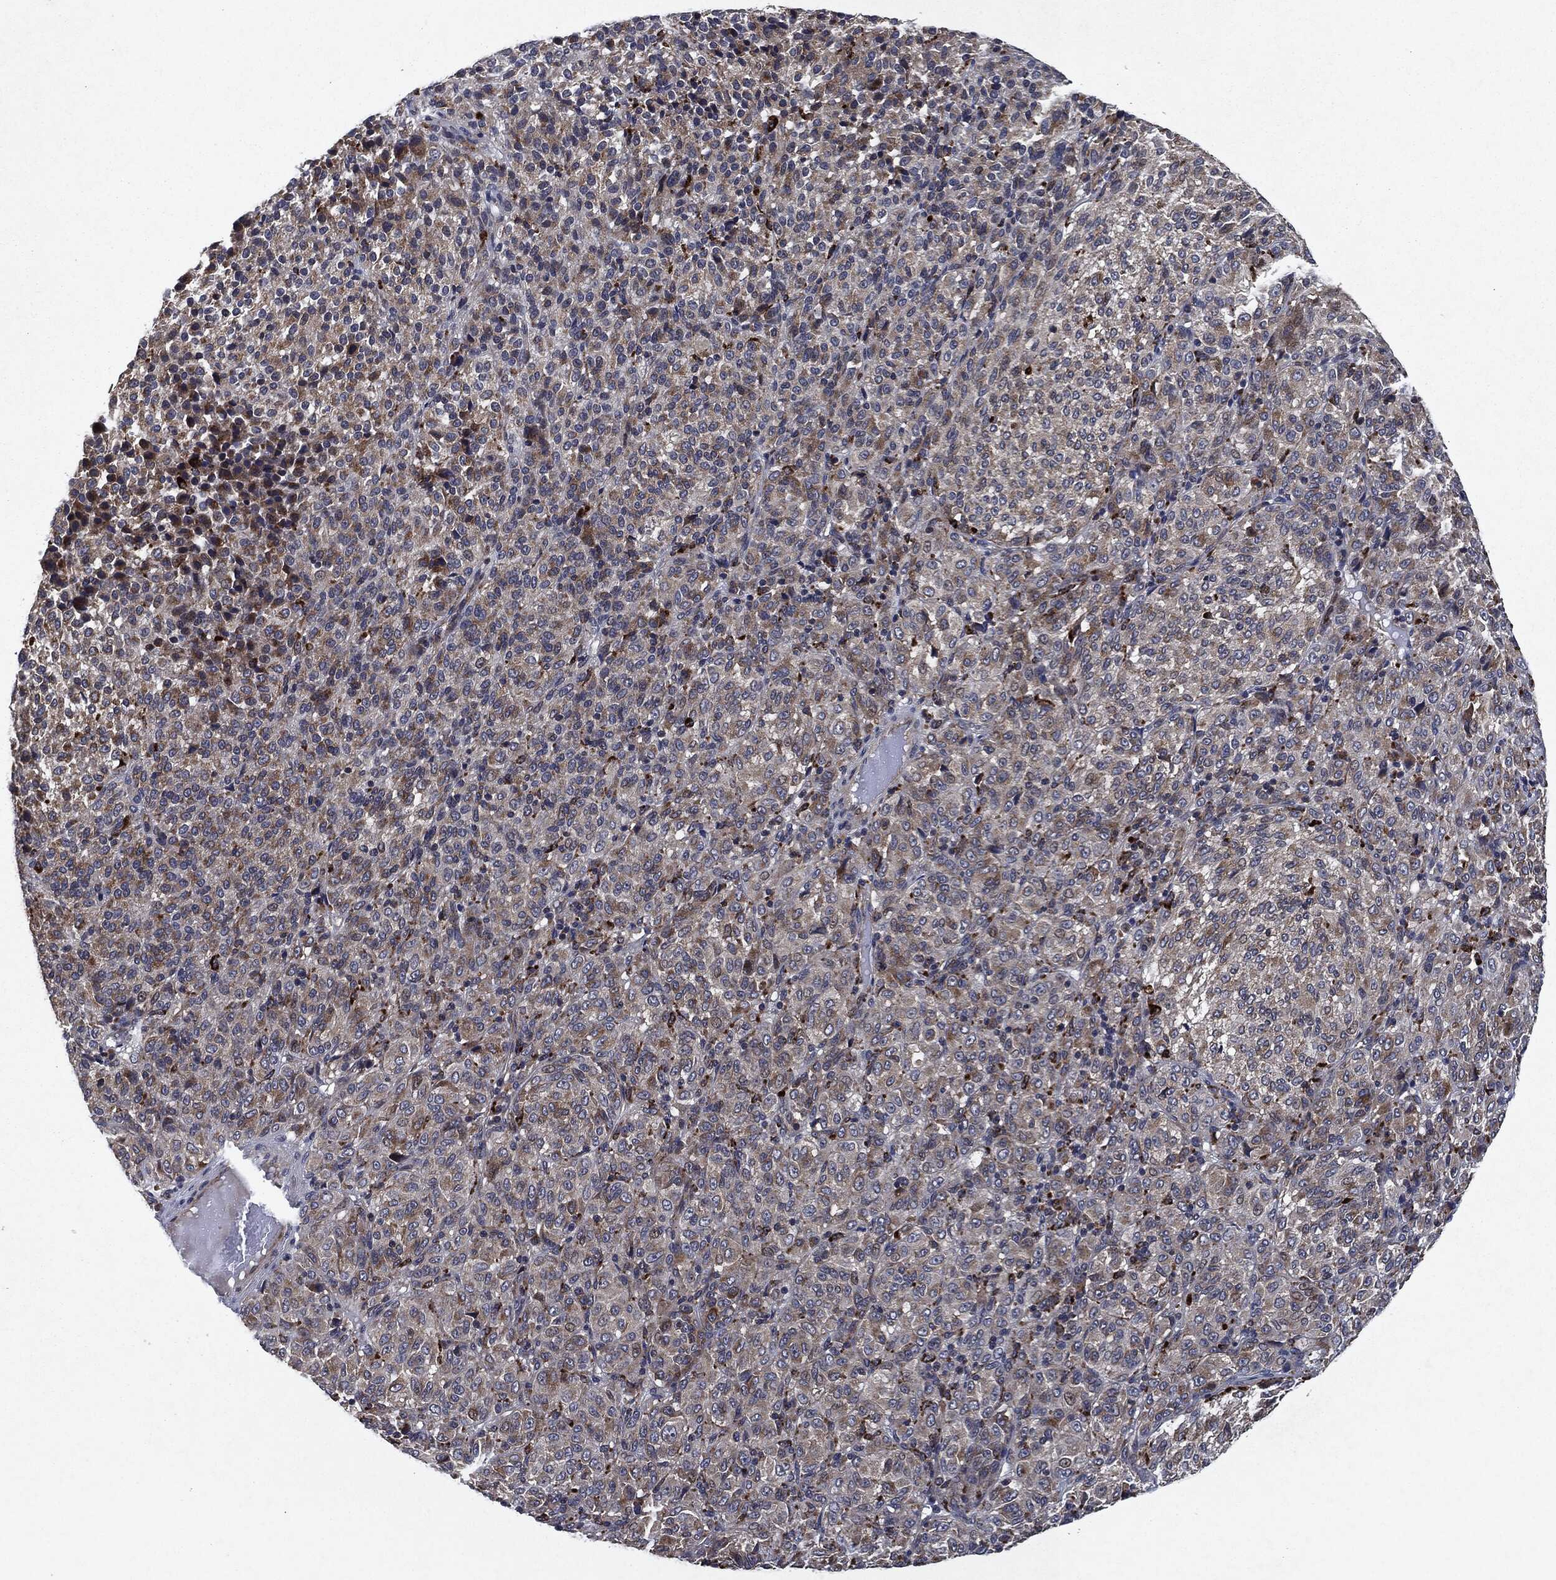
{"staining": {"intensity": "moderate", "quantity": "25%-75%", "location": "cytoplasmic/membranous"}, "tissue": "melanoma", "cell_type": "Tumor cells", "image_type": "cancer", "snomed": [{"axis": "morphology", "description": "Malignant melanoma, Metastatic site"}, {"axis": "topography", "description": "Brain"}], "caption": "Immunohistochemistry (IHC) of human melanoma demonstrates medium levels of moderate cytoplasmic/membranous staining in about 25%-75% of tumor cells. The staining was performed using DAB to visualize the protein expression in brown, while the nuclei were stained in blue with hematoxylin (Magnification: 20x).", "gene": "SLC31A2", "patient": {"sex": "female", "age": 56}}